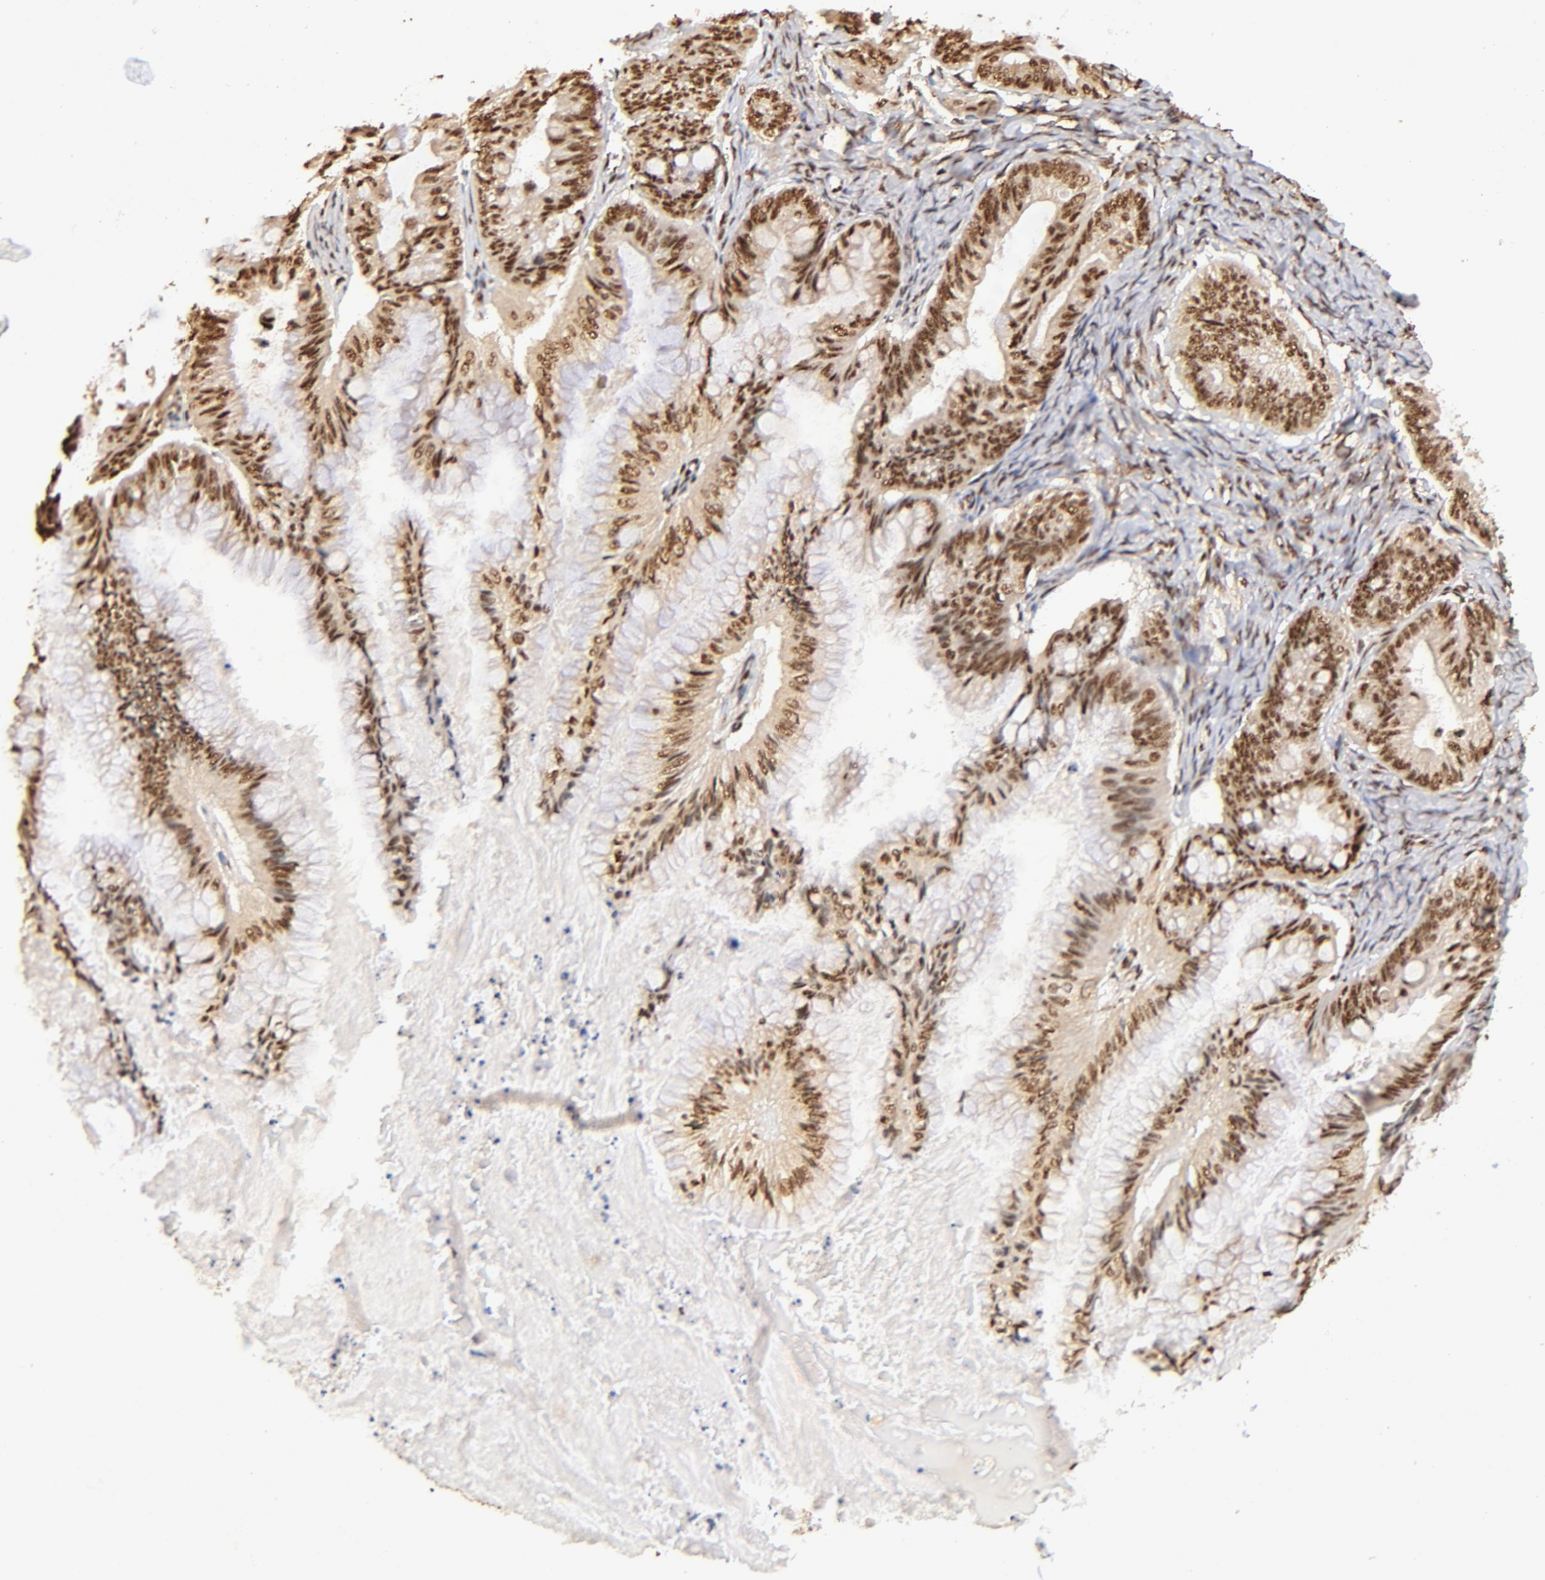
{"staining": {"intensity": "strong", "quantity": ">75%", "location": "cytoplasmic/membranous,nuclear"}, "tissue": "ovarian cancer", "cell_type": "Tumor cells", "image_type": "cancer", "snomed": [{"axis": "morphology", "description": "Cystadenocarcinoma, mucinous, NOS"}, {"axis": "topography", "description": "Ovary"}], "caption": "Human ovarian cancer stained for a protein (brown) demonstrates strong cytoplasmic/membranous and nuclear positive staining in about >75% of tumor cells.", "gene": "MED12", "patient": {"sex": "female", "age": 57}}